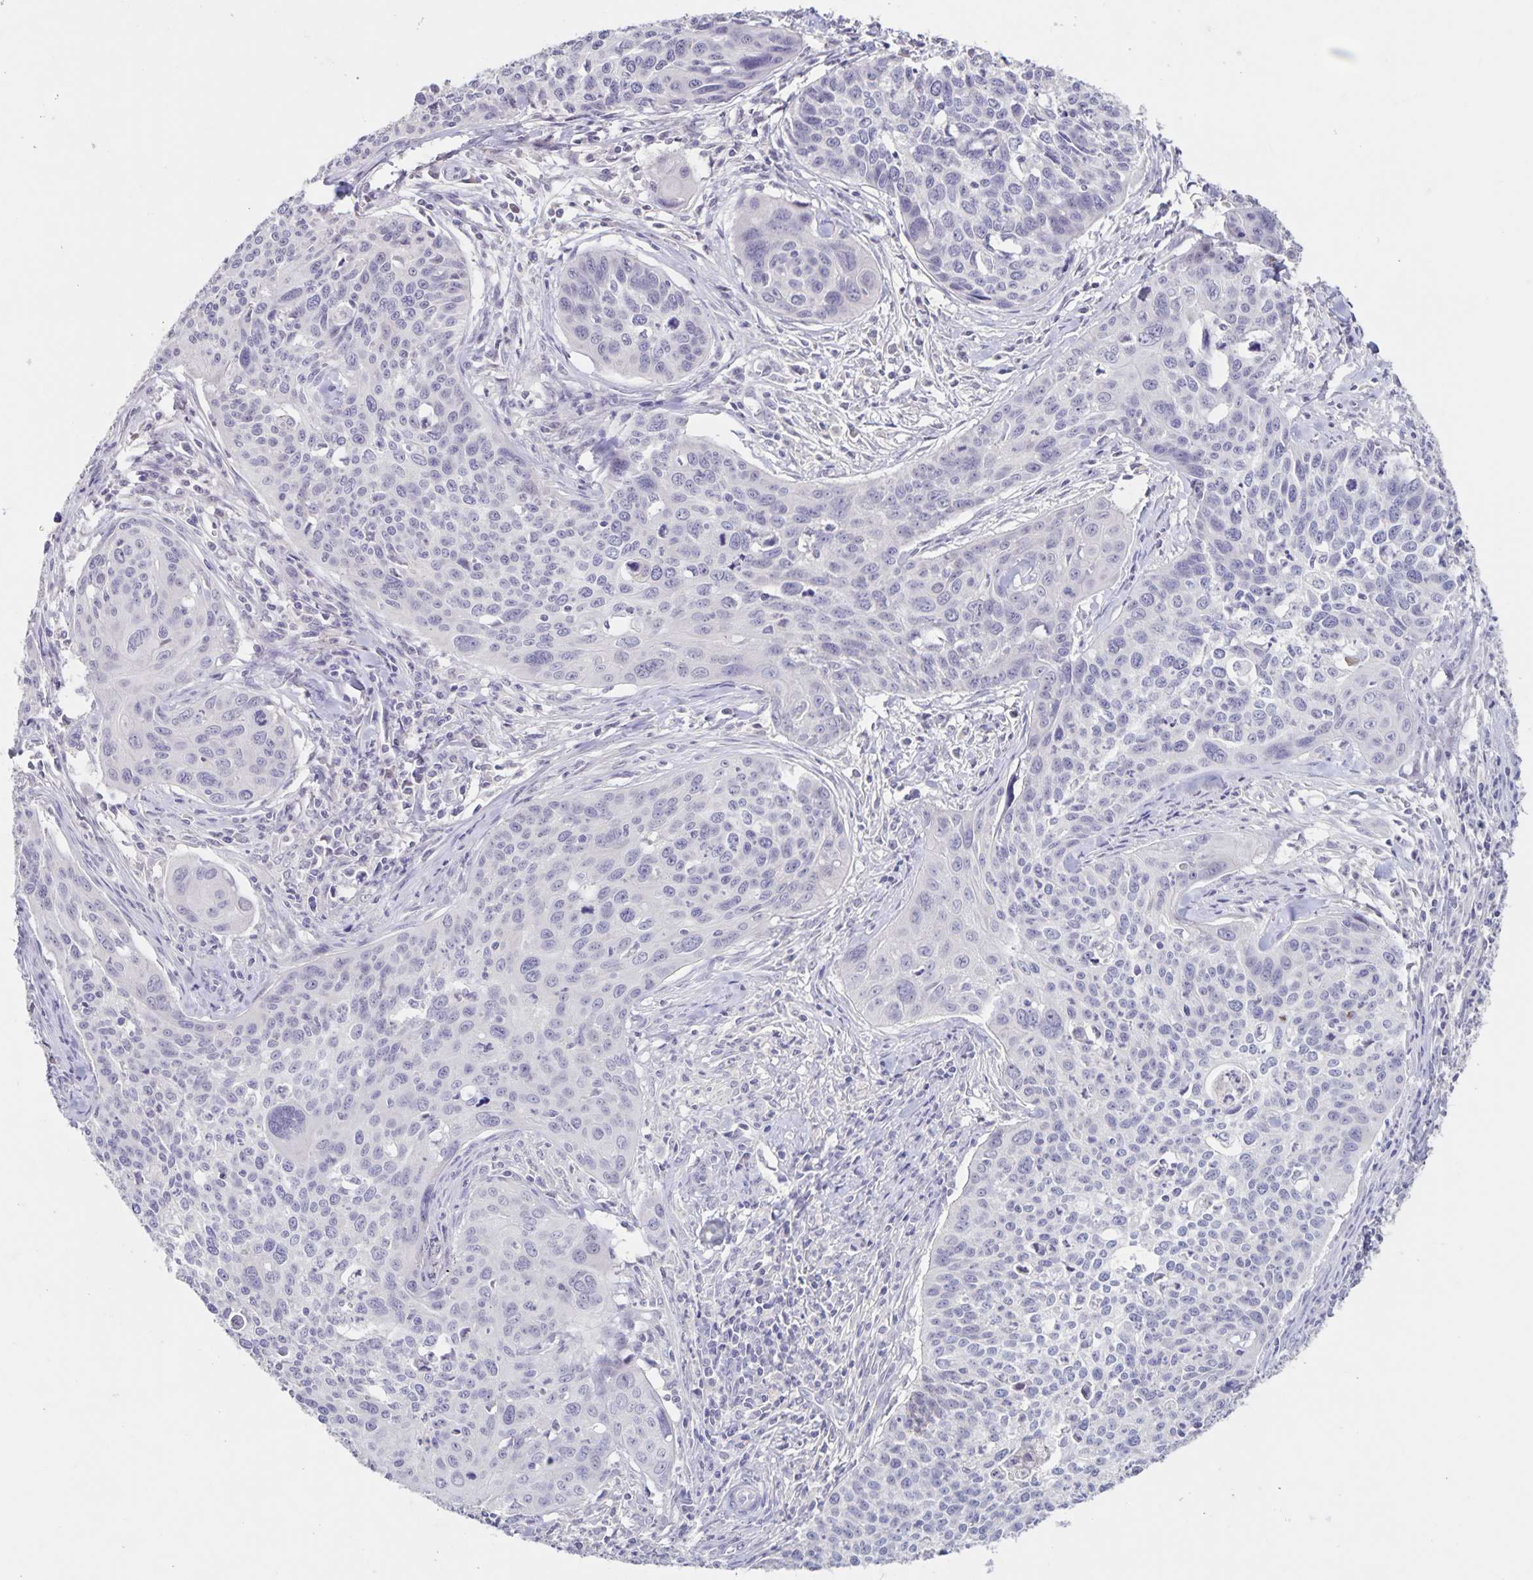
{"staining": {"intensity": "negative", "quantity": "none", "location": "none"}, "tissue": "cervical cancer", "cell_type": "Tumor cells", "image_type": "cancer", "snomed": [{"axis": "morphology", "description": "Squamous cell carcinoma, NOS"}, {"axis": "topography", "description": "Cervix"}], "caption": "Squamous cell carcinoma (cervical) was stained to show a protein in brown. There is no significant positivity in tumor cells. The staining is performed using DAB (3,3'-diaminobenzidine) brown chromogen with nuclei counter-stained in using hematoxylin.", "gene": "INSL5", "patient": {"sex": "female", "age": 31}}